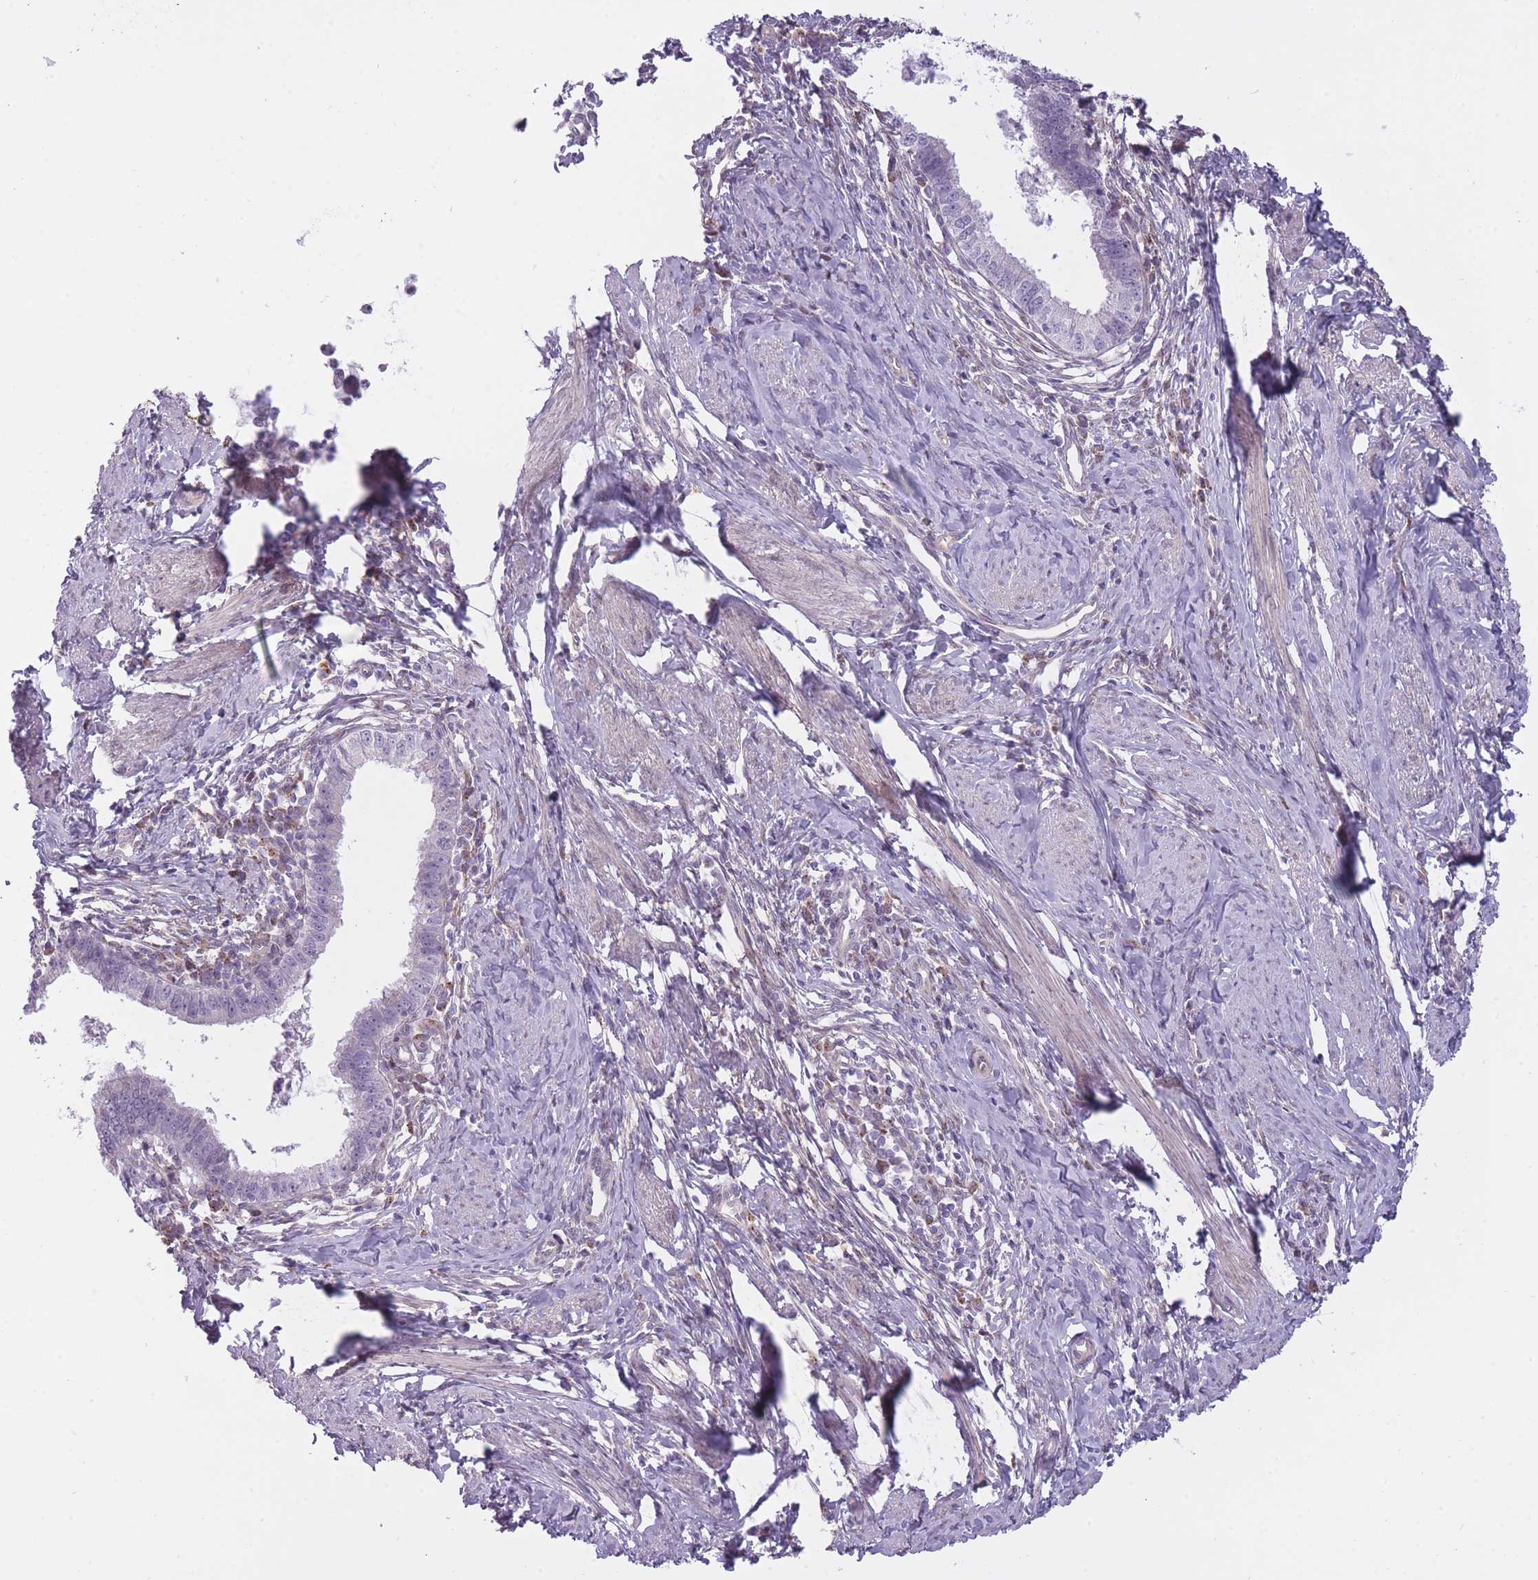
{"staining": {"intensity": "negative", "quantity": "none", "location": "none"}, "tissue": "cervical cancer", "cell_type": "Tumor cells", "image_type": "cancer", "snomed": [{"axis": "morphology", "description": "Adenocarcinoma, NOS"}, {"axis": "topography", "description": "Cervix"}], "caption": "DAB (3,3'-diaminobenzidine) immunohistochemical staining of human cervical adenocarcinoma shows no significant positivity in tumor cells. (Stains: DAB immunohistochemistry (IHC) with hematoxylin counter stain, Microscopy: brightfield microscopy at high magnification).", "gene": "PGRMC2", "patient": {"sex": "female", "age": 36}}